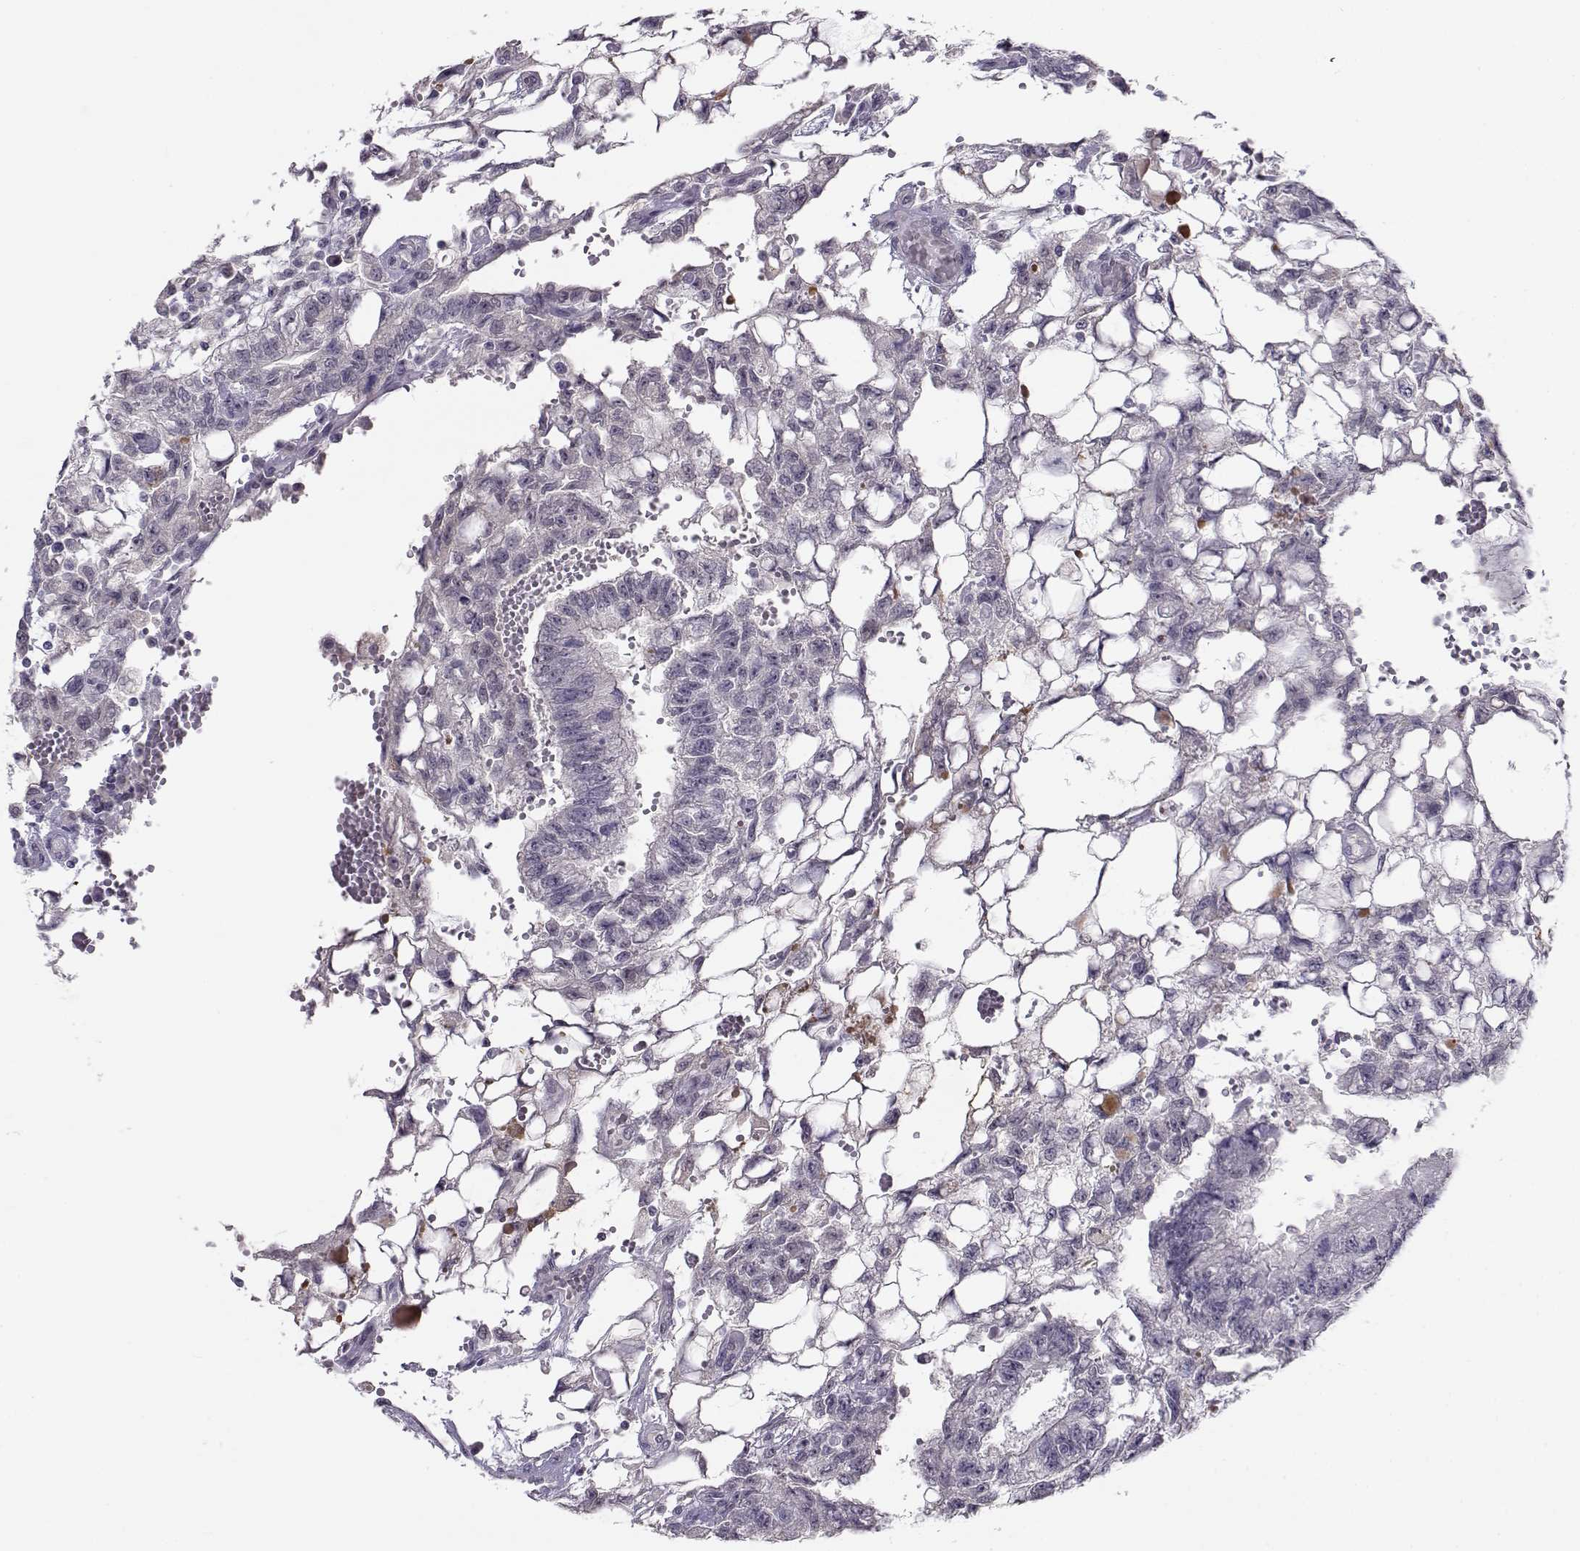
{"staining": {"intensity": "negative", "quantity": "none", "location": "none"}, "tissue": "testis cancer", "cell_type": "Tumor cells", "image_type": "cancer", "snomed": [{"axis": "morphology", "description": "Carcinoma, Embryonal, NOS"}, {"axis": "topography", "description": "Testis"}], "caption": "Immunohistochemistry of embryonal carcinoma (testis) displays no expression in tumor cells.", "gene": "C16orf86", "patient": {"sex": "male", "age": 32}}